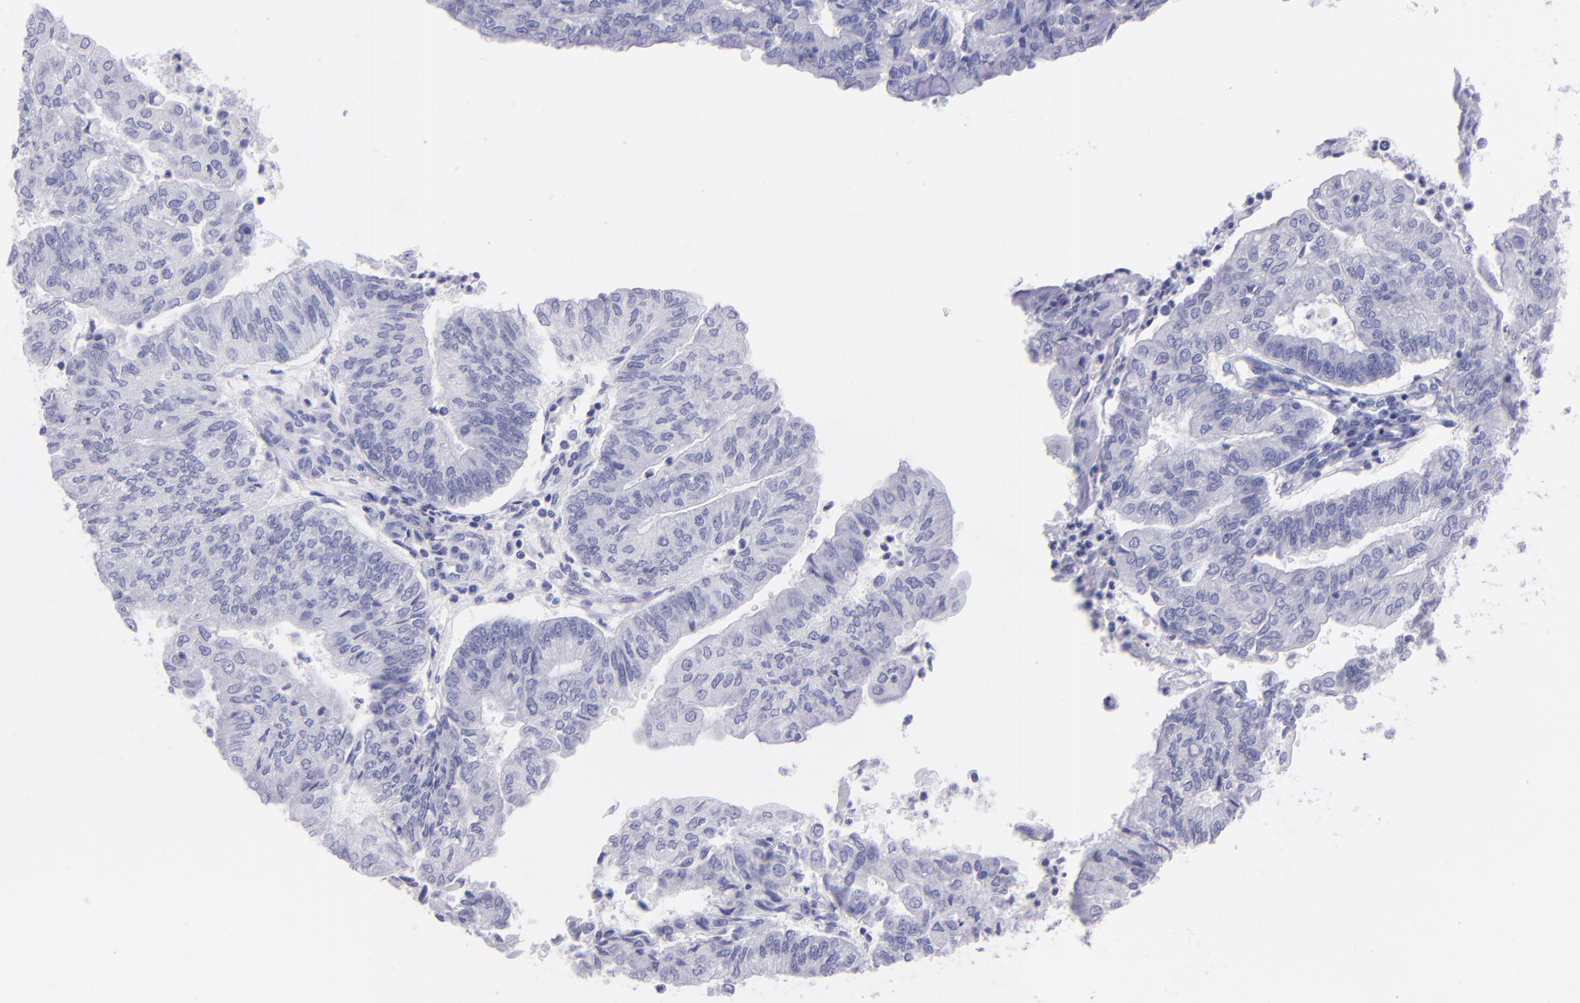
{"staining": {"intensity": "negative", "quantity": "none", "location": "none"}, "tissue": "endometrial cancer", "cell_type": "Tumor cells", "image_type": "cancer", "snomed": [{"axis": "morphology", "description": "Adenocarcinoma, NOS"}, {"axis": "topography", "description": "Endometrium"}], "caption": "Tumor cells show no significant staining in endometrial adenocarcinoma. (DAB immunohistochemistry with hematoxylin counter stain).", "gene": "SLC1A3", "patient": {"sex": "female", "age": 59}}